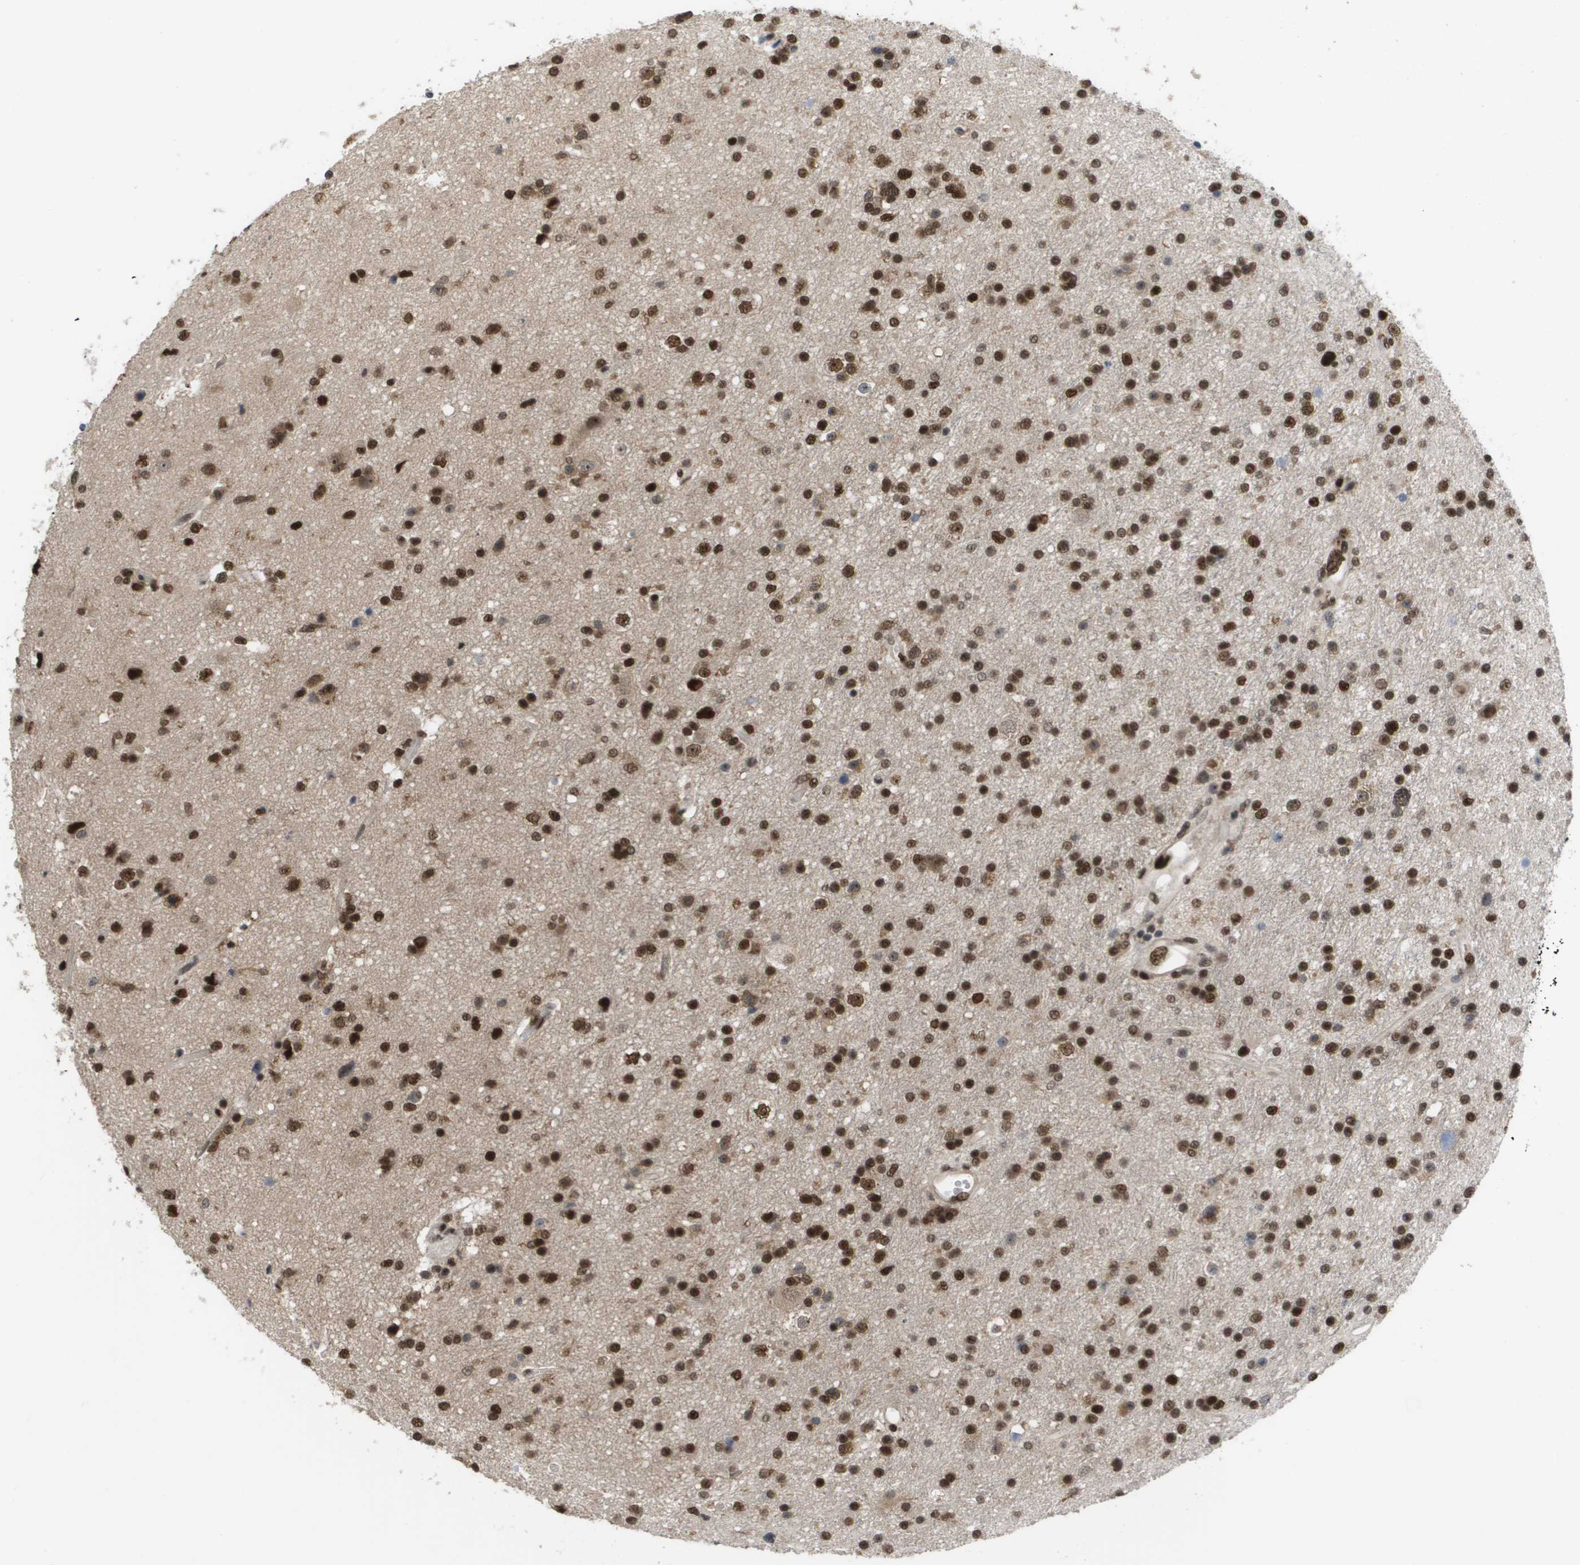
{"staining": {"intensity": "strong", "quantity": ">75%", "location": "nuclear"}, "tissue": "glioma", "cell_type": "Tumor cells", "image_type": "cancer", "snomed": [{"axis": "morphology", "description": "Glioma, malignant, High grade"}, {"axis": "topography", "description": "Brain"}], "caption": "Strong nuclear positivity is seen in approximately >75% of tumor cells in glioma.", "gene": "CDT1", "patient": {"sex": "male", "age": 33}}